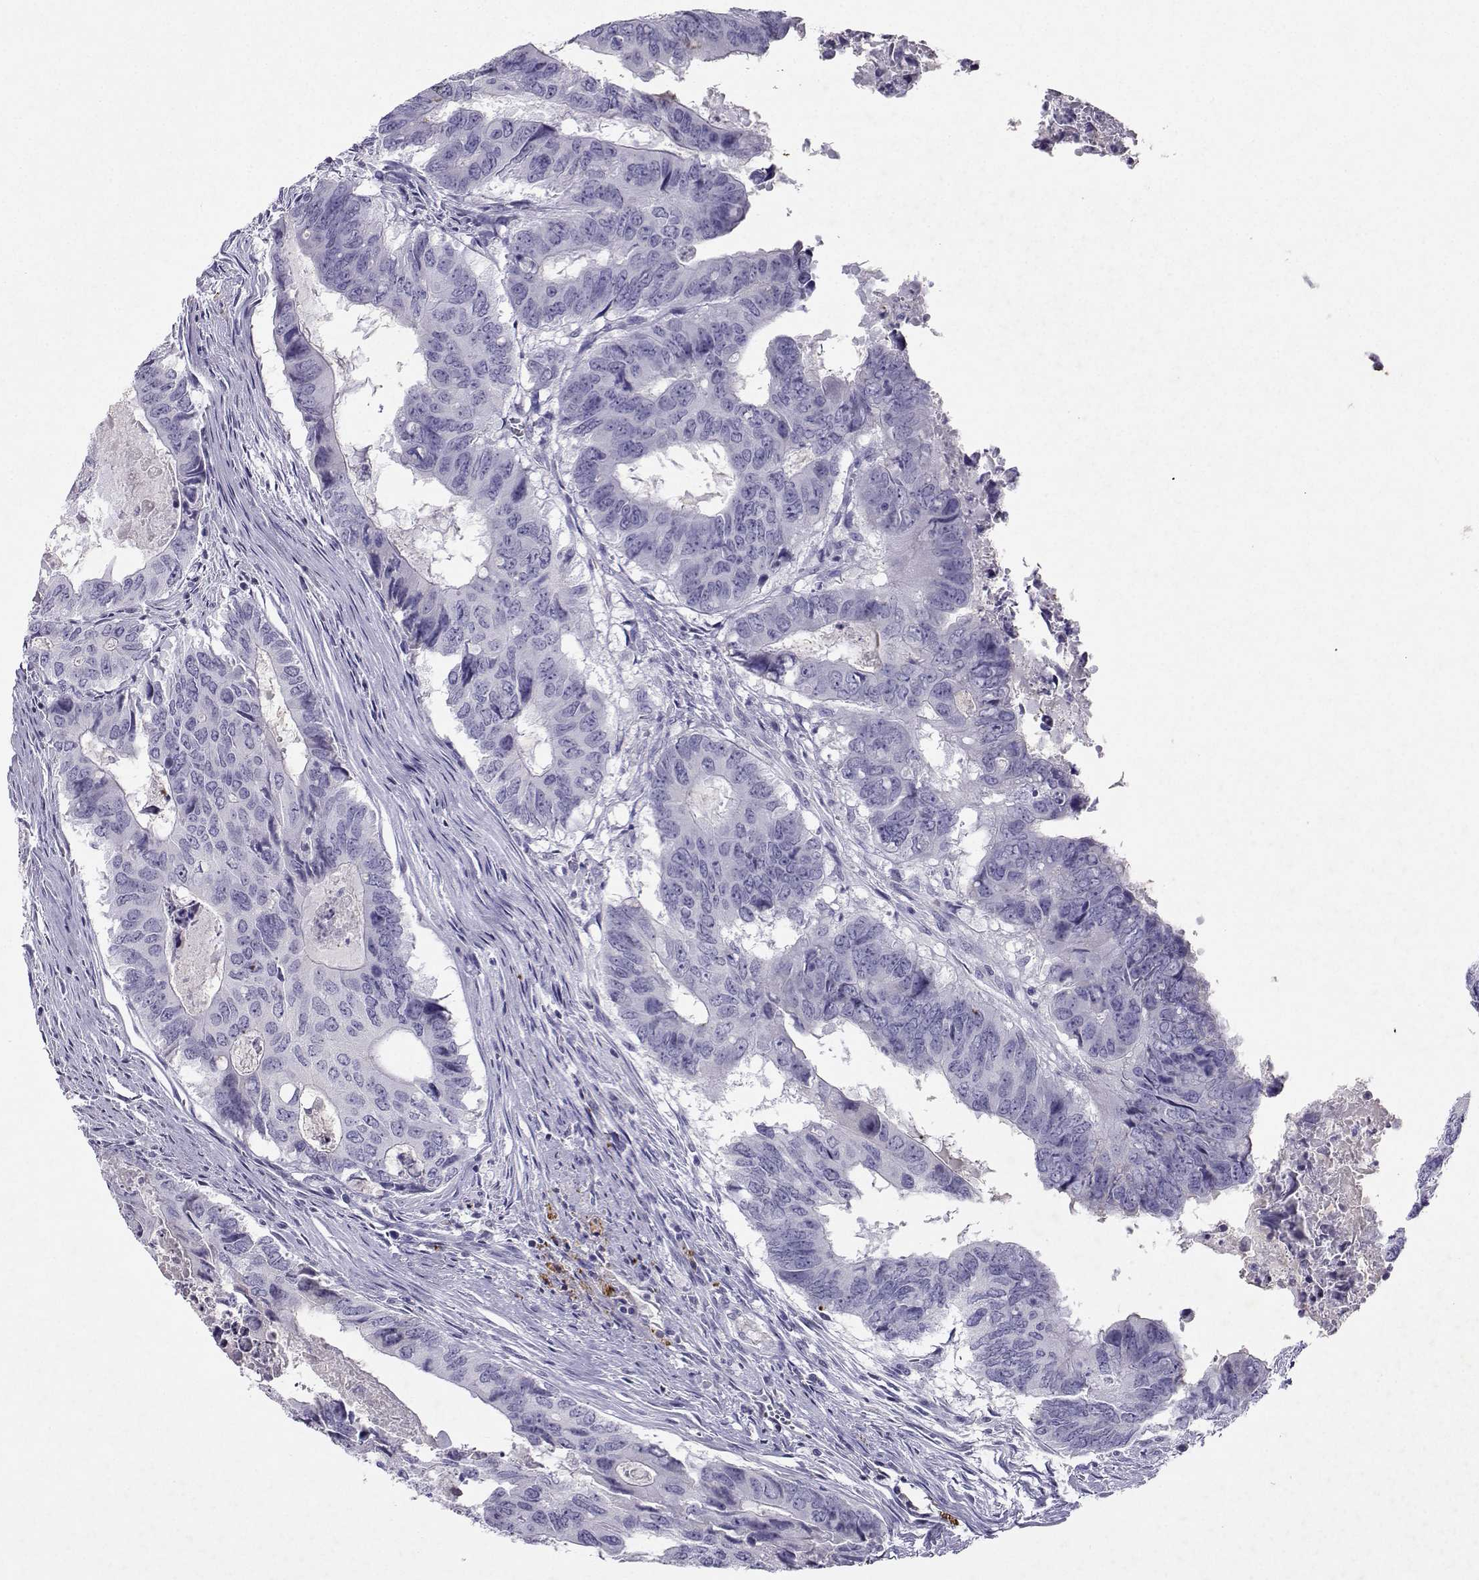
{"staining": {"intensity": "negative", "quantity": "none", "location": "none"}, "tissue": "colorectal cancer", "cell_type": "Tumor cells", "image_type": "cancer", "snomed": [{"axis": "morphology", "description": "Adenocarcinoma, NOS"}, {"axis": "topography", "description": "Colon"}], "caption": "The image reveals no staining of tumor cells in colorectal cancer (adenocarcinoma).", "gene": "GRIK4", "patient": {"sex": "male", "age": 79}}